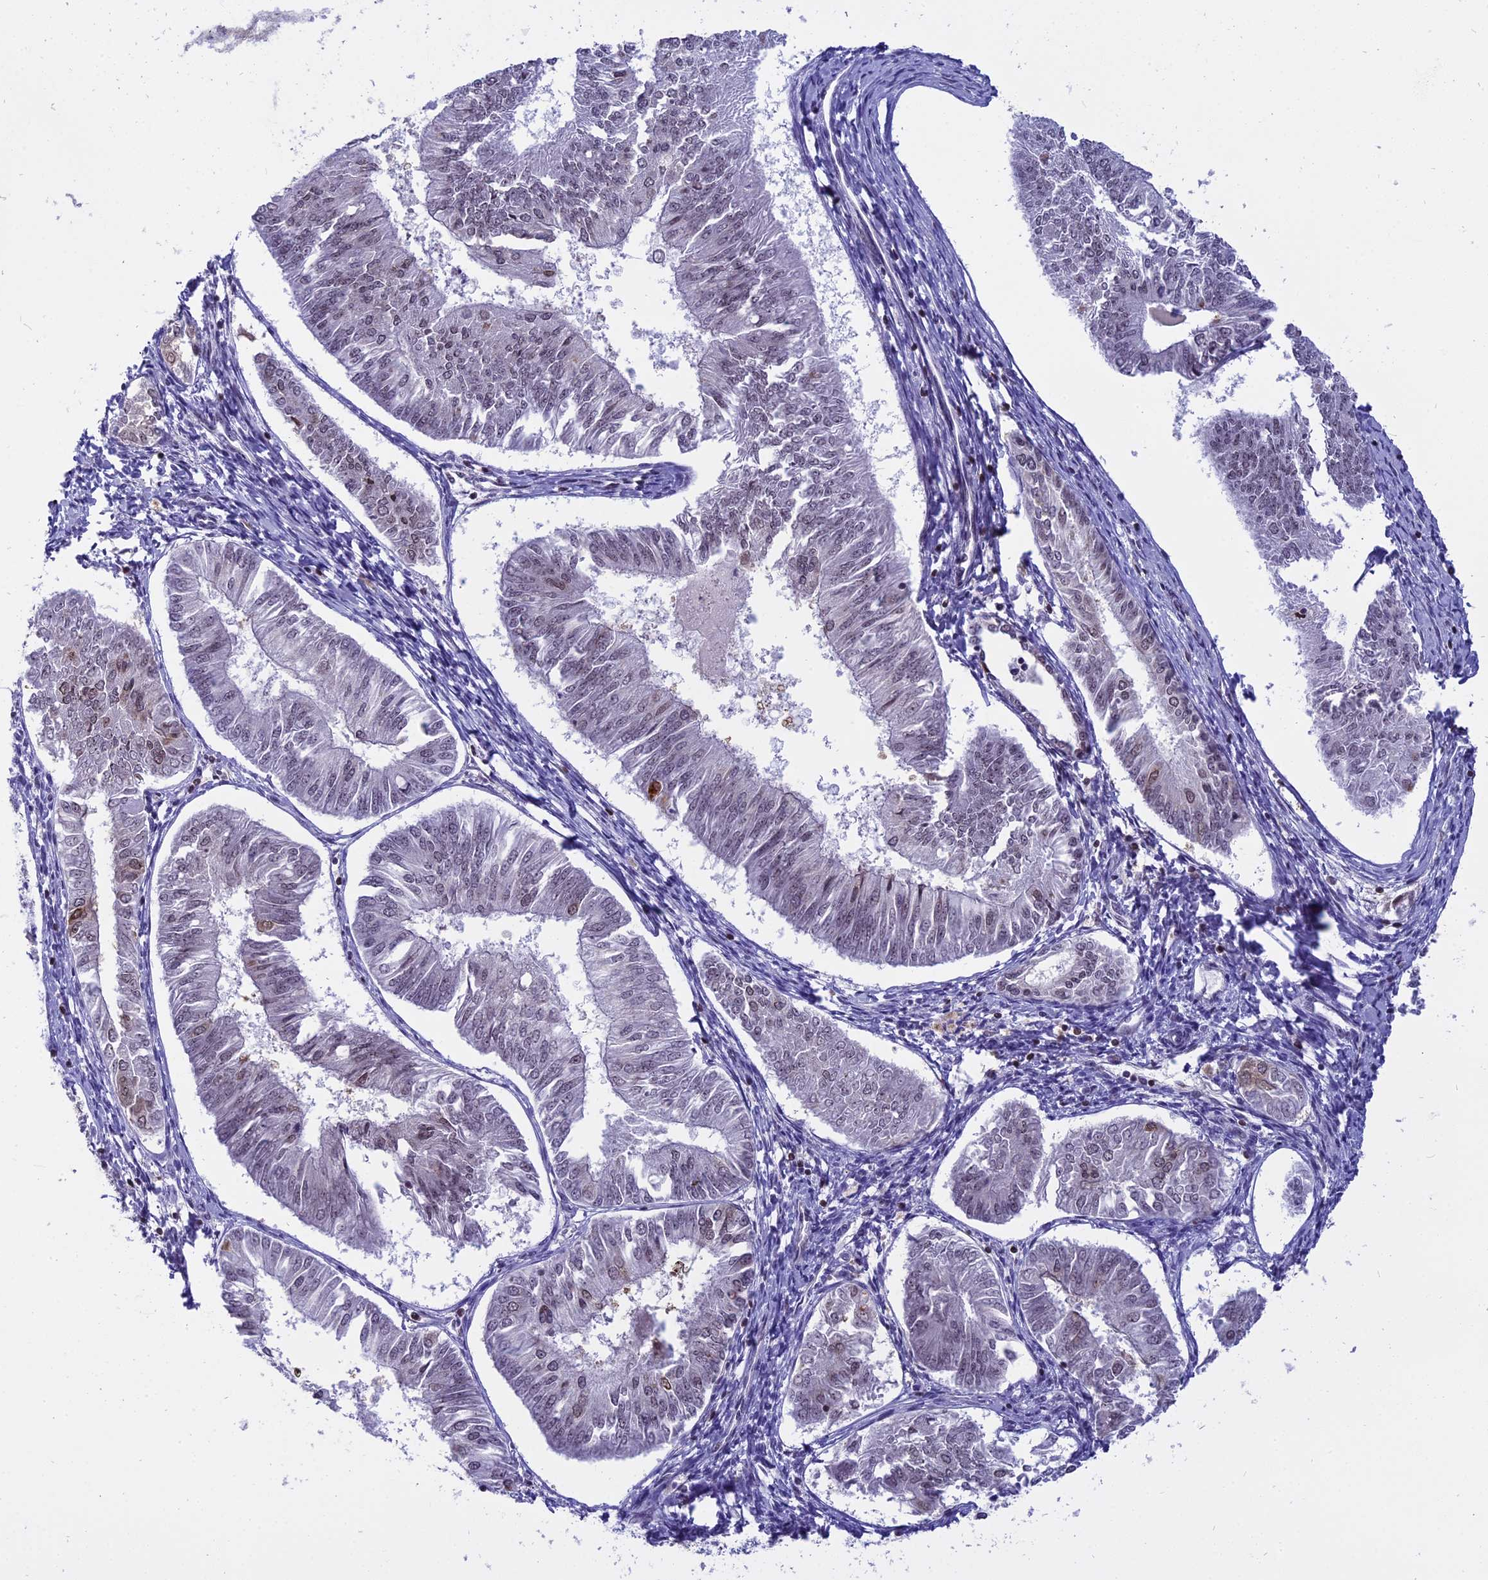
{"staining": {"intensity": "weak", "quantity": "25%-75%", "location": "nuclear"}, "tissue": "endometrial cancer", "cell_type": "Tumor cells", "image_type": "cancer", "snomed": [{"axis": "morphology", "description": "Adenocarcinoma, NOS"}, {"axis": "topography", "description": "Endometrium"}], "caption": "Protein staining shows weak nuclear expression in approximately 25%-75% of tumor cells in adenocarcinoma (endometrial).", "gene": "TADA3", "patient": {"sex": "female", "age": 58}}